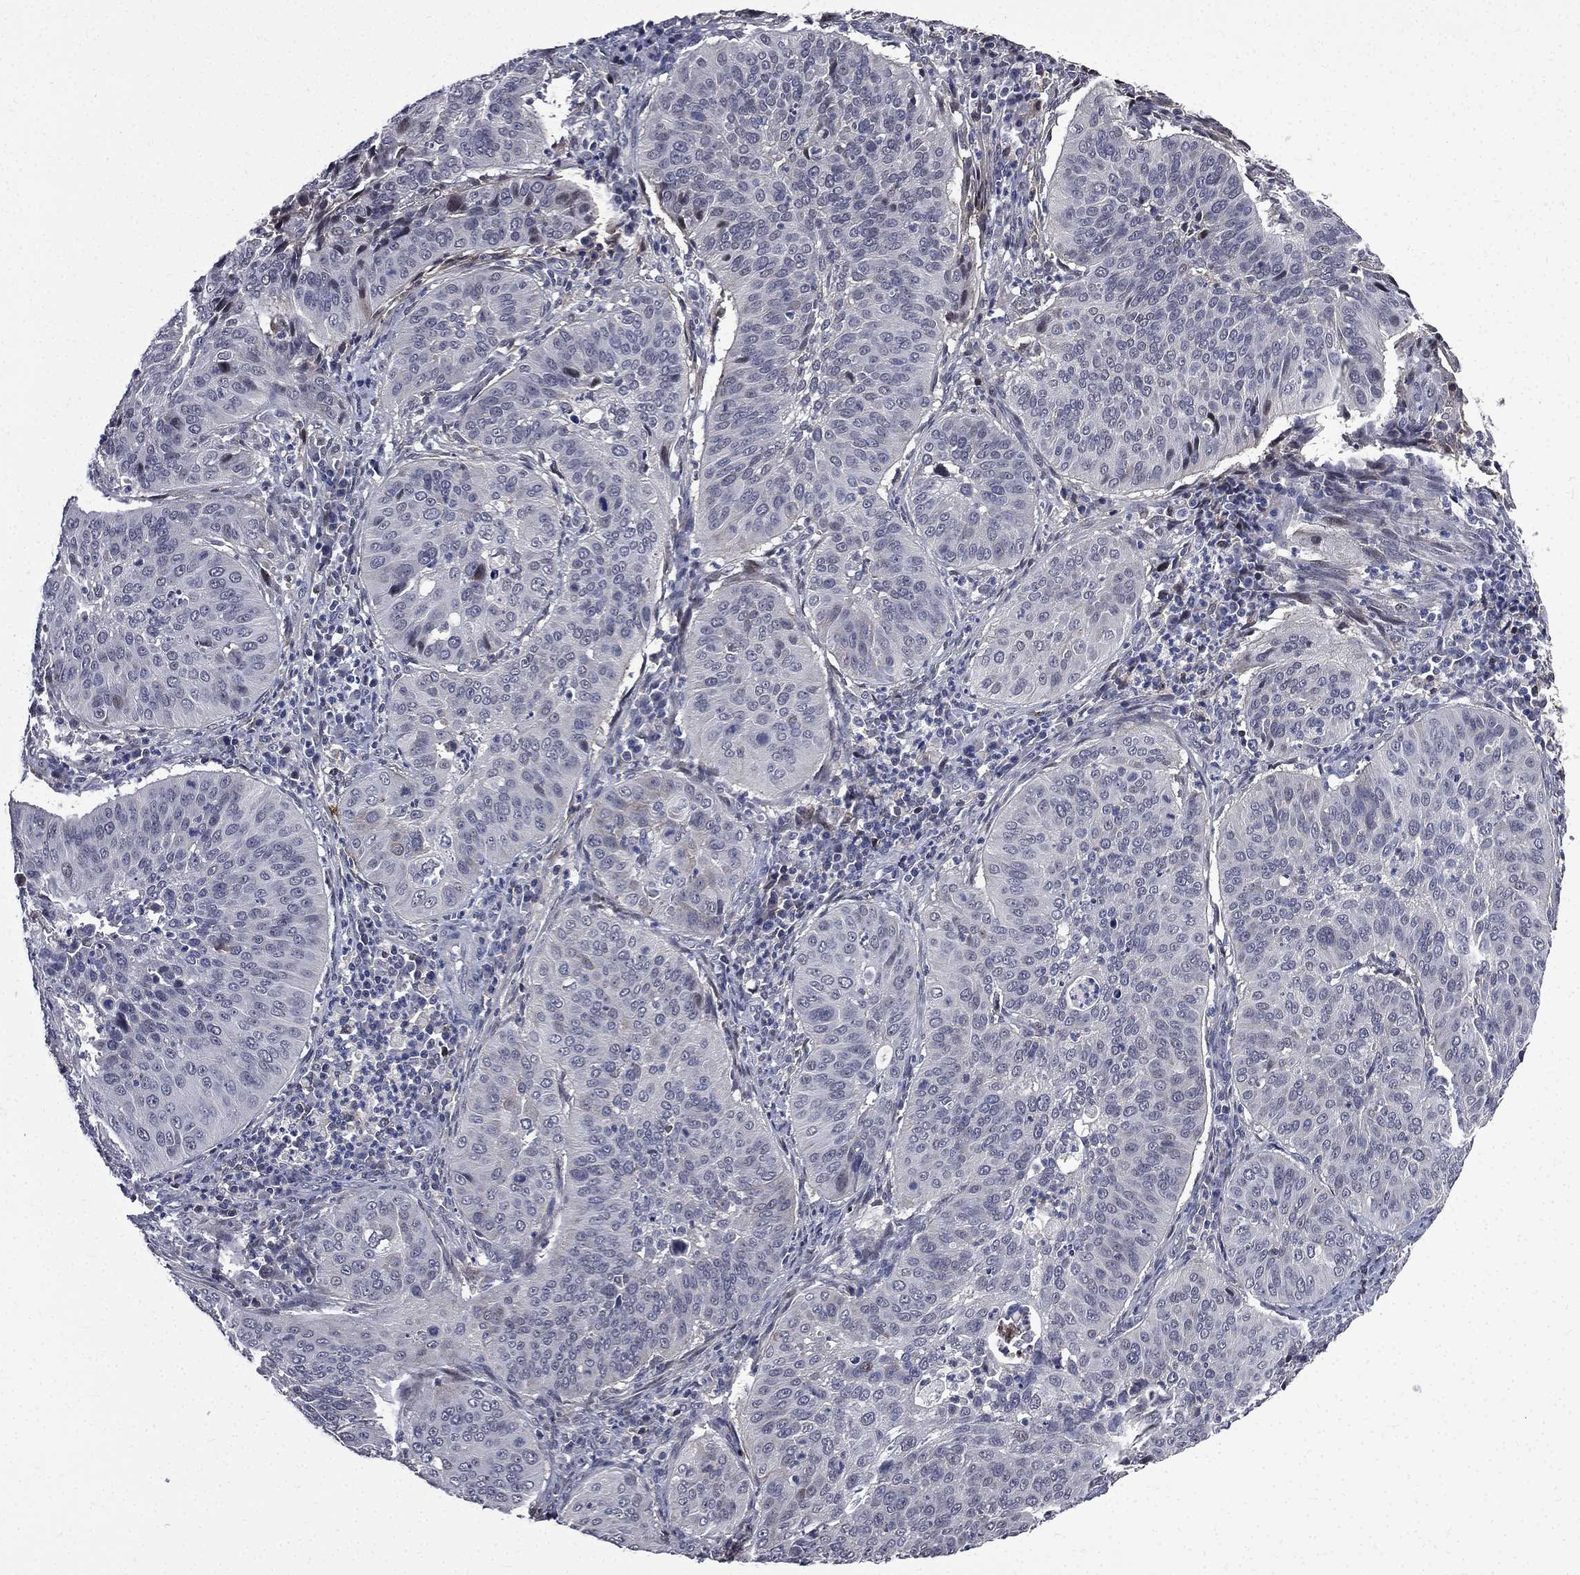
{"staining": {"intensity": "negative", "quantity": "none", "location": "none"}, "tissue": "cervical cancer", "cell_type": "Tumor cells", "image_type": "cancer", "snomed": [{"axis": "morphology", "description": "Normal tissue, NOS"}, {"axis": "morphology", "description": "Squamous cell carcinoma, NOS"}, {"axis": "topography", "description": "Cervix"}], "caption": "Tumor cells are negative for brown protein staining in cervical cancer (squamous cell carcinoma). The staining was performed using DAB to visualize the protein expression in brown, while the nuclei were stained in blue with hematoxylin (Magnification: 20x).", "gene": "FGG", "patient": {"sex": "female", "age": 39}}